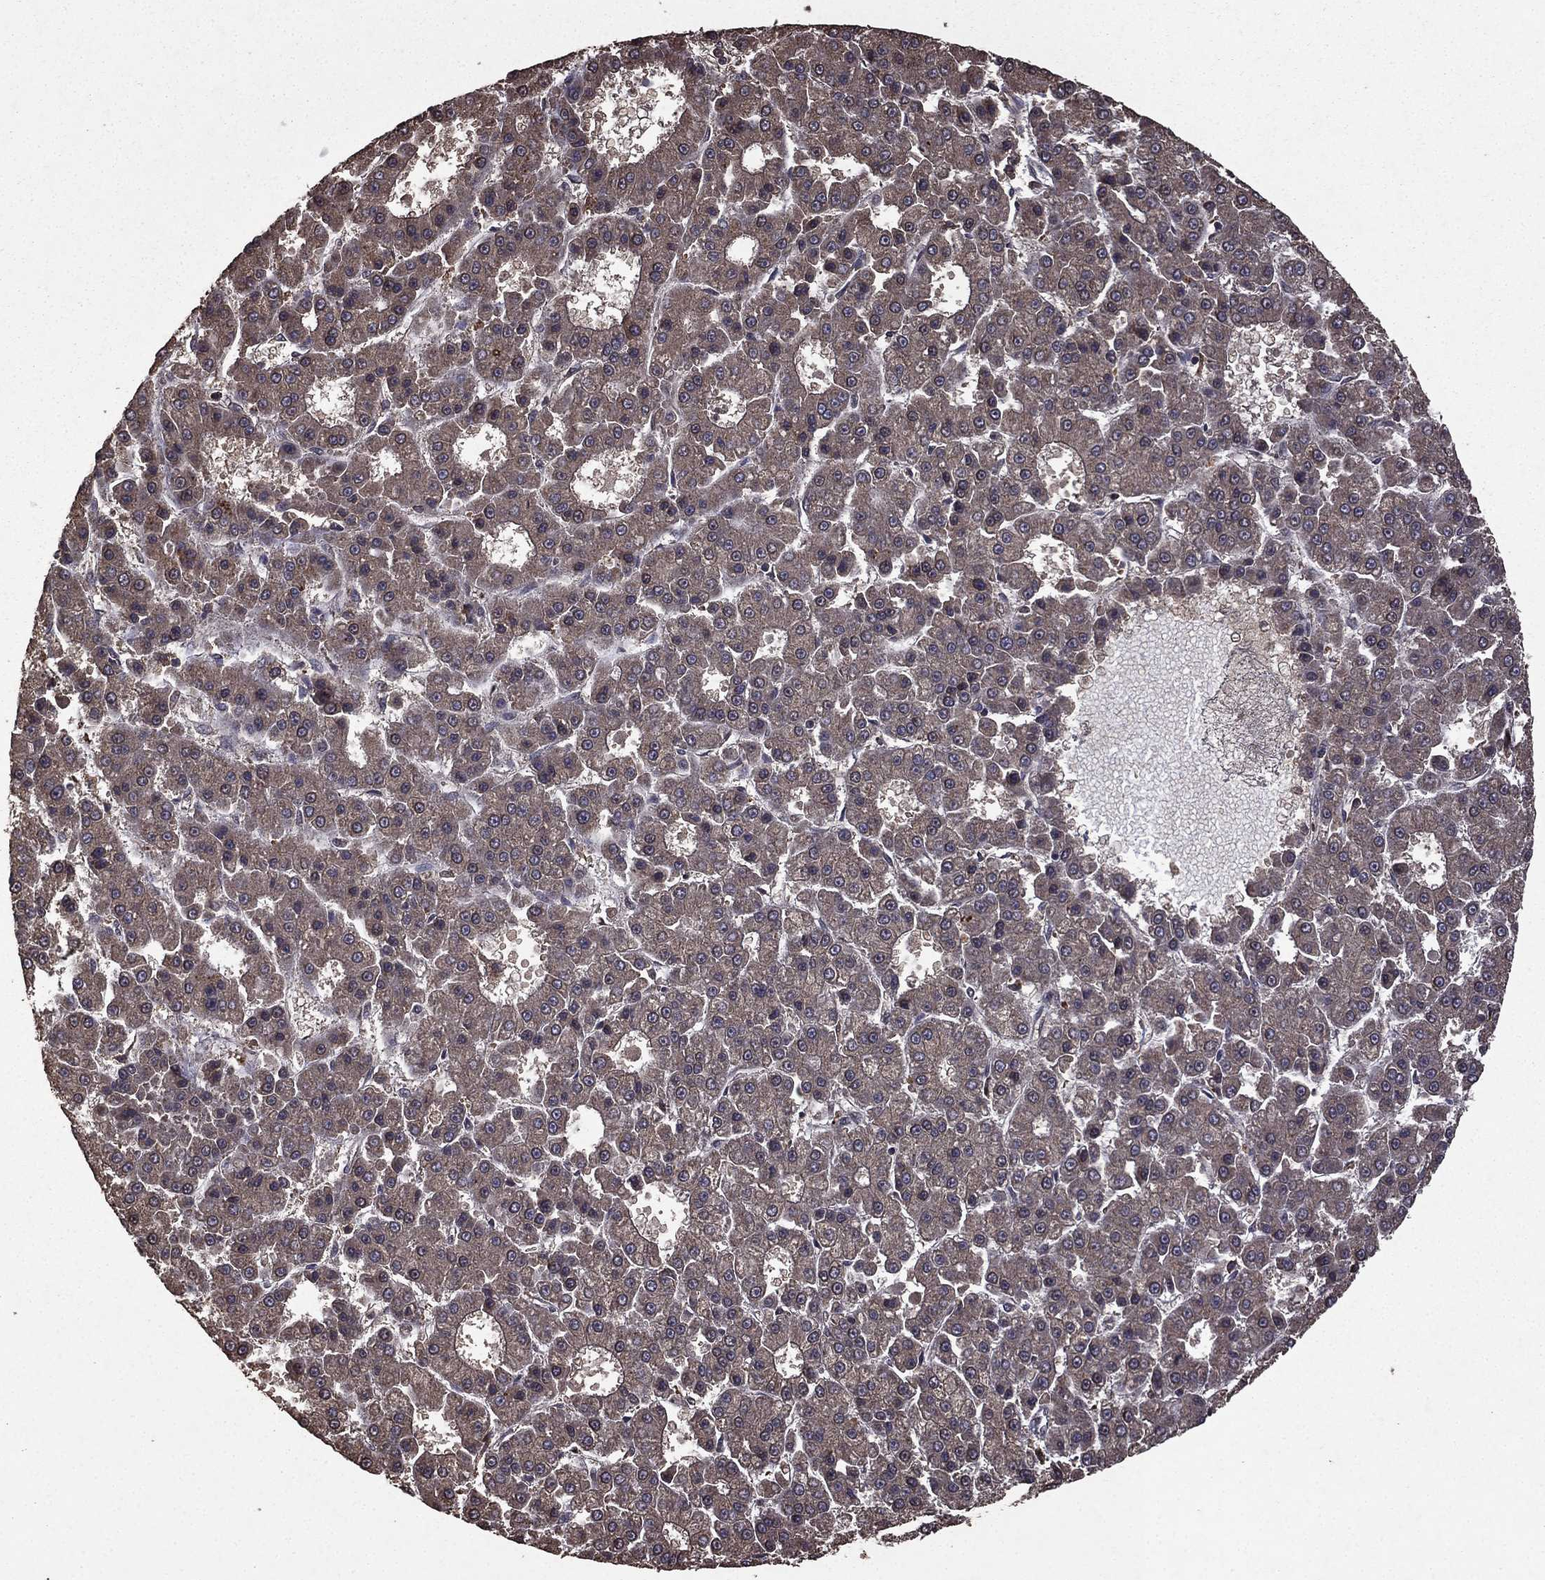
{"staining": {"intensity": "negative", "quantity": "none", "location": "none"}, "tissue": "liver cancer", "cell_type": "Tumor cells", "image_type": "cancer", "snomed": [{"axis": "morphology", "description": "Carcinoma, Hepatocellular, NOS"}, {"axis": "topography", "description": "Liver"}], "caption": "This histopathology image is of liver hepatocellular carcinoma stained with immunohistochemistry to label a protein in brown with the nuclei are counter-stained blue. There is no staining in tumor cells.", "gene": "BIRC6", "patient": {"sex": "male", "age": 70}}